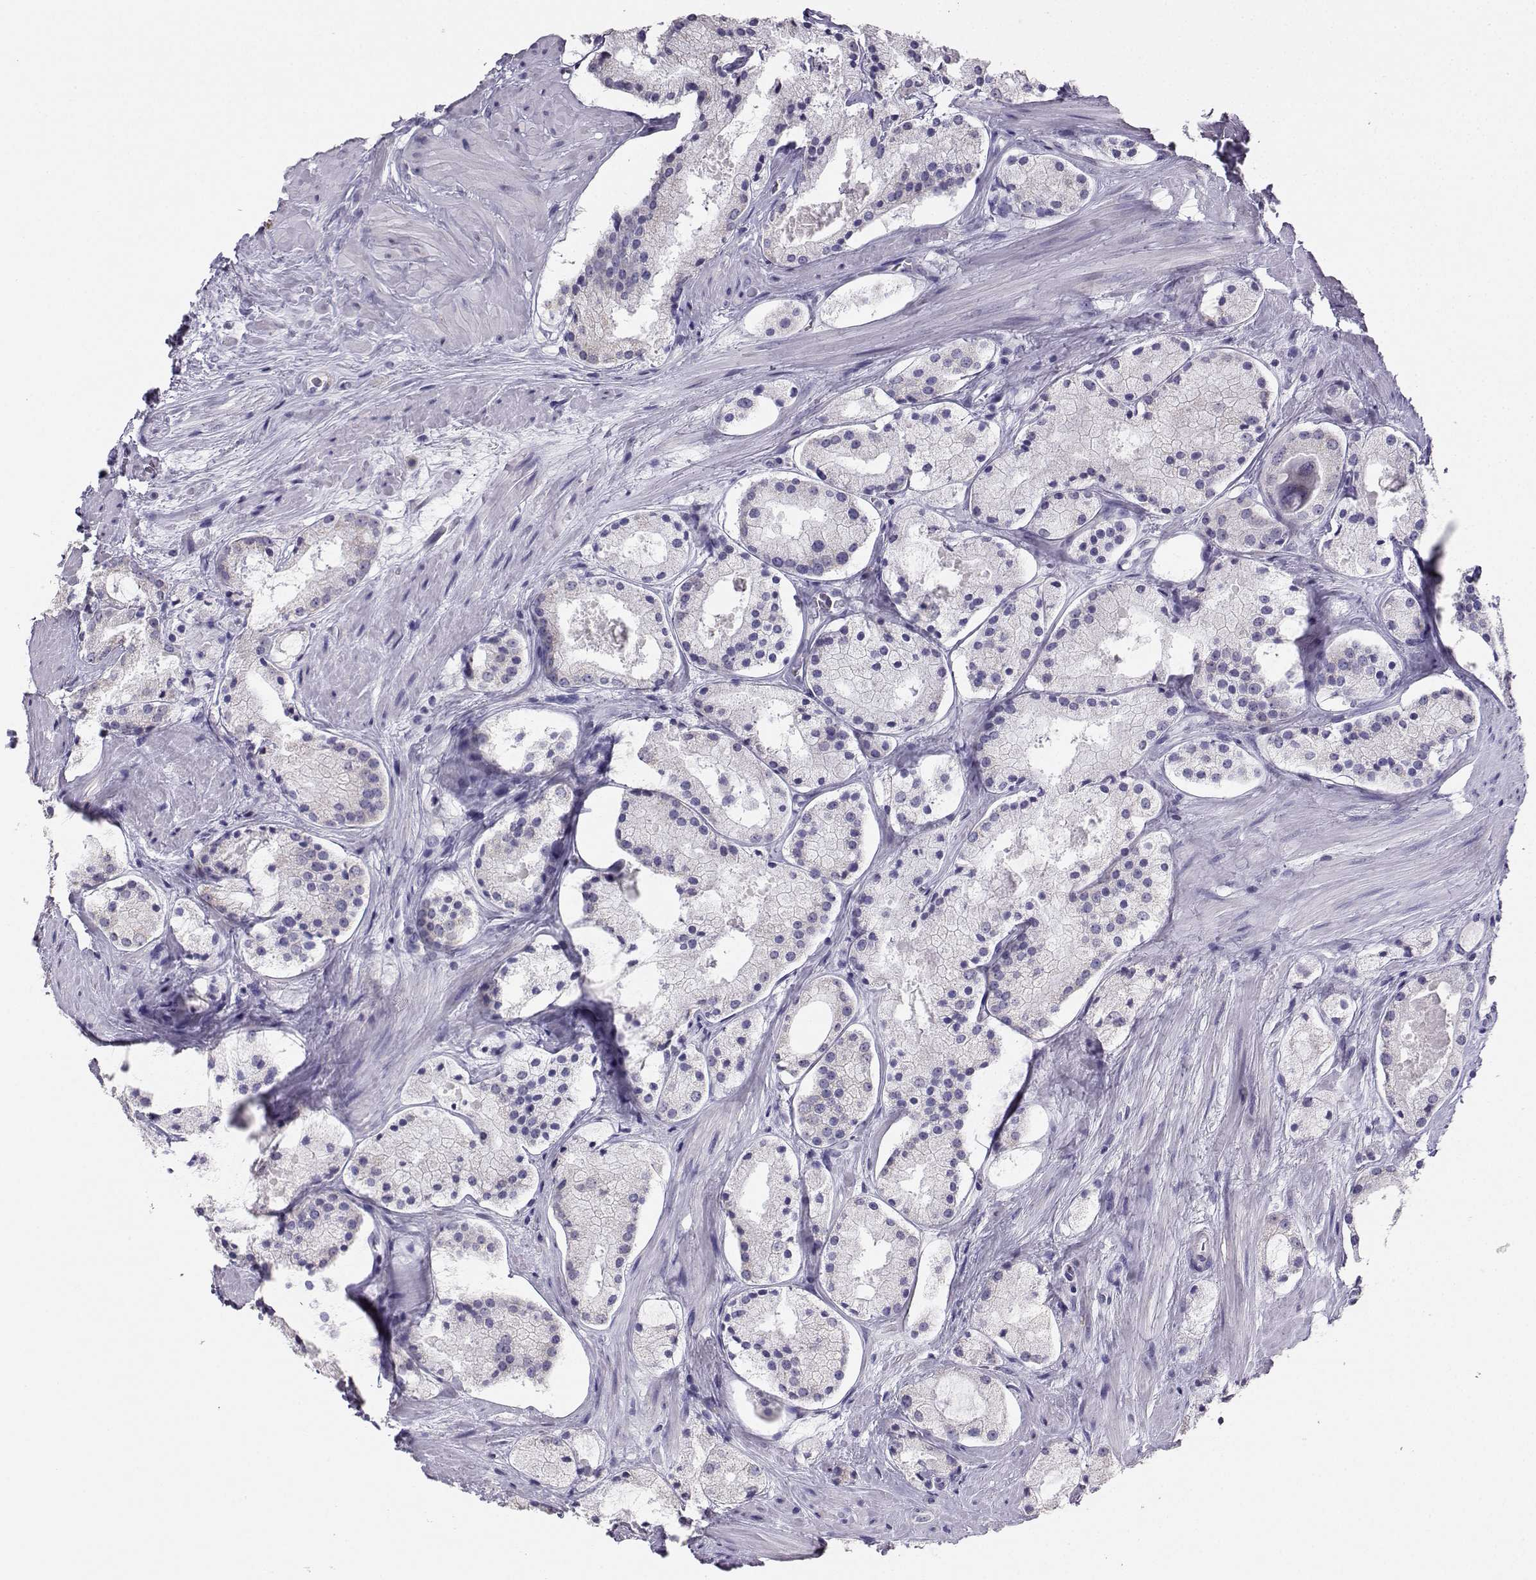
{"staining": {"intensity": "negative", "quantity": "none", "location": "none"}, "tissue": "prostate cancer", "cell_type": "Tumor cells", "image_type": "cancer", "snomed": [{"axis": "morphology", "description": "Adenocarcinoma, NOS"}, {"axis": "morphology", "description": "Adenocarcinoma, High grade"}, {"axis": "topography", "description": "Prostate"}], "caption": "Immunohistochemistry of prostate cancer (adenocarcinoma) displays no staining in tumor cells.", "gene": "AVP", "patient": {"sex": "male", "age": 64}}